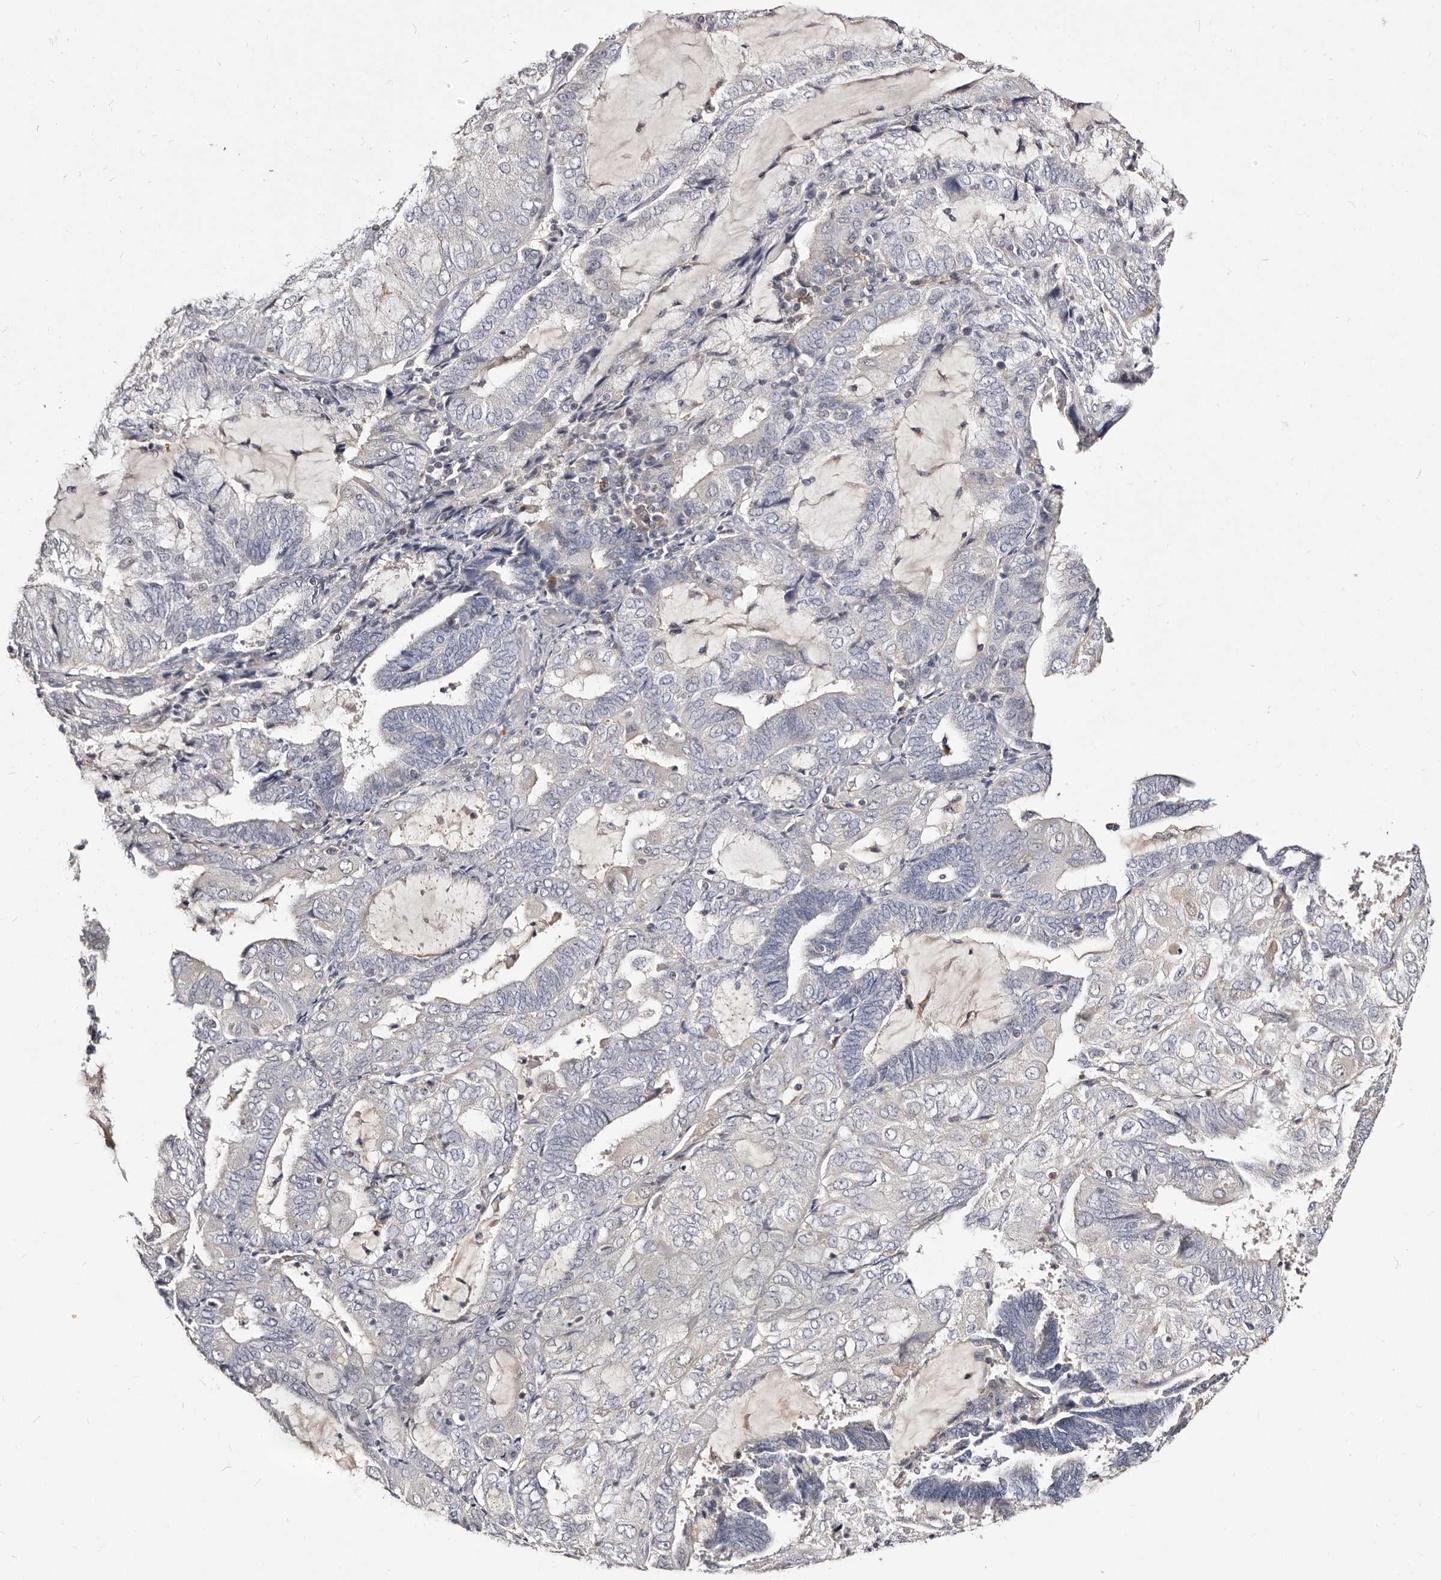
{"staining": {"intensity": "negative", "quantity": "none", "location": "none"}, "tissue": "endometrial cancer", "cell_type": "Tumor cells", "image_type": "cancer", "snomed": [{"axis": "morphology", "description": "Adenocarcinoma, NOS"}, {"axis": "topography", "description": "Endometrium"}], "caption": "Micrograph shows no protein positivity in tumor cells of endometrial cancer (adenocarcinoma) tissue.", "gene": "MRPS33", "patient": {"sex": "female", "age": 81}}